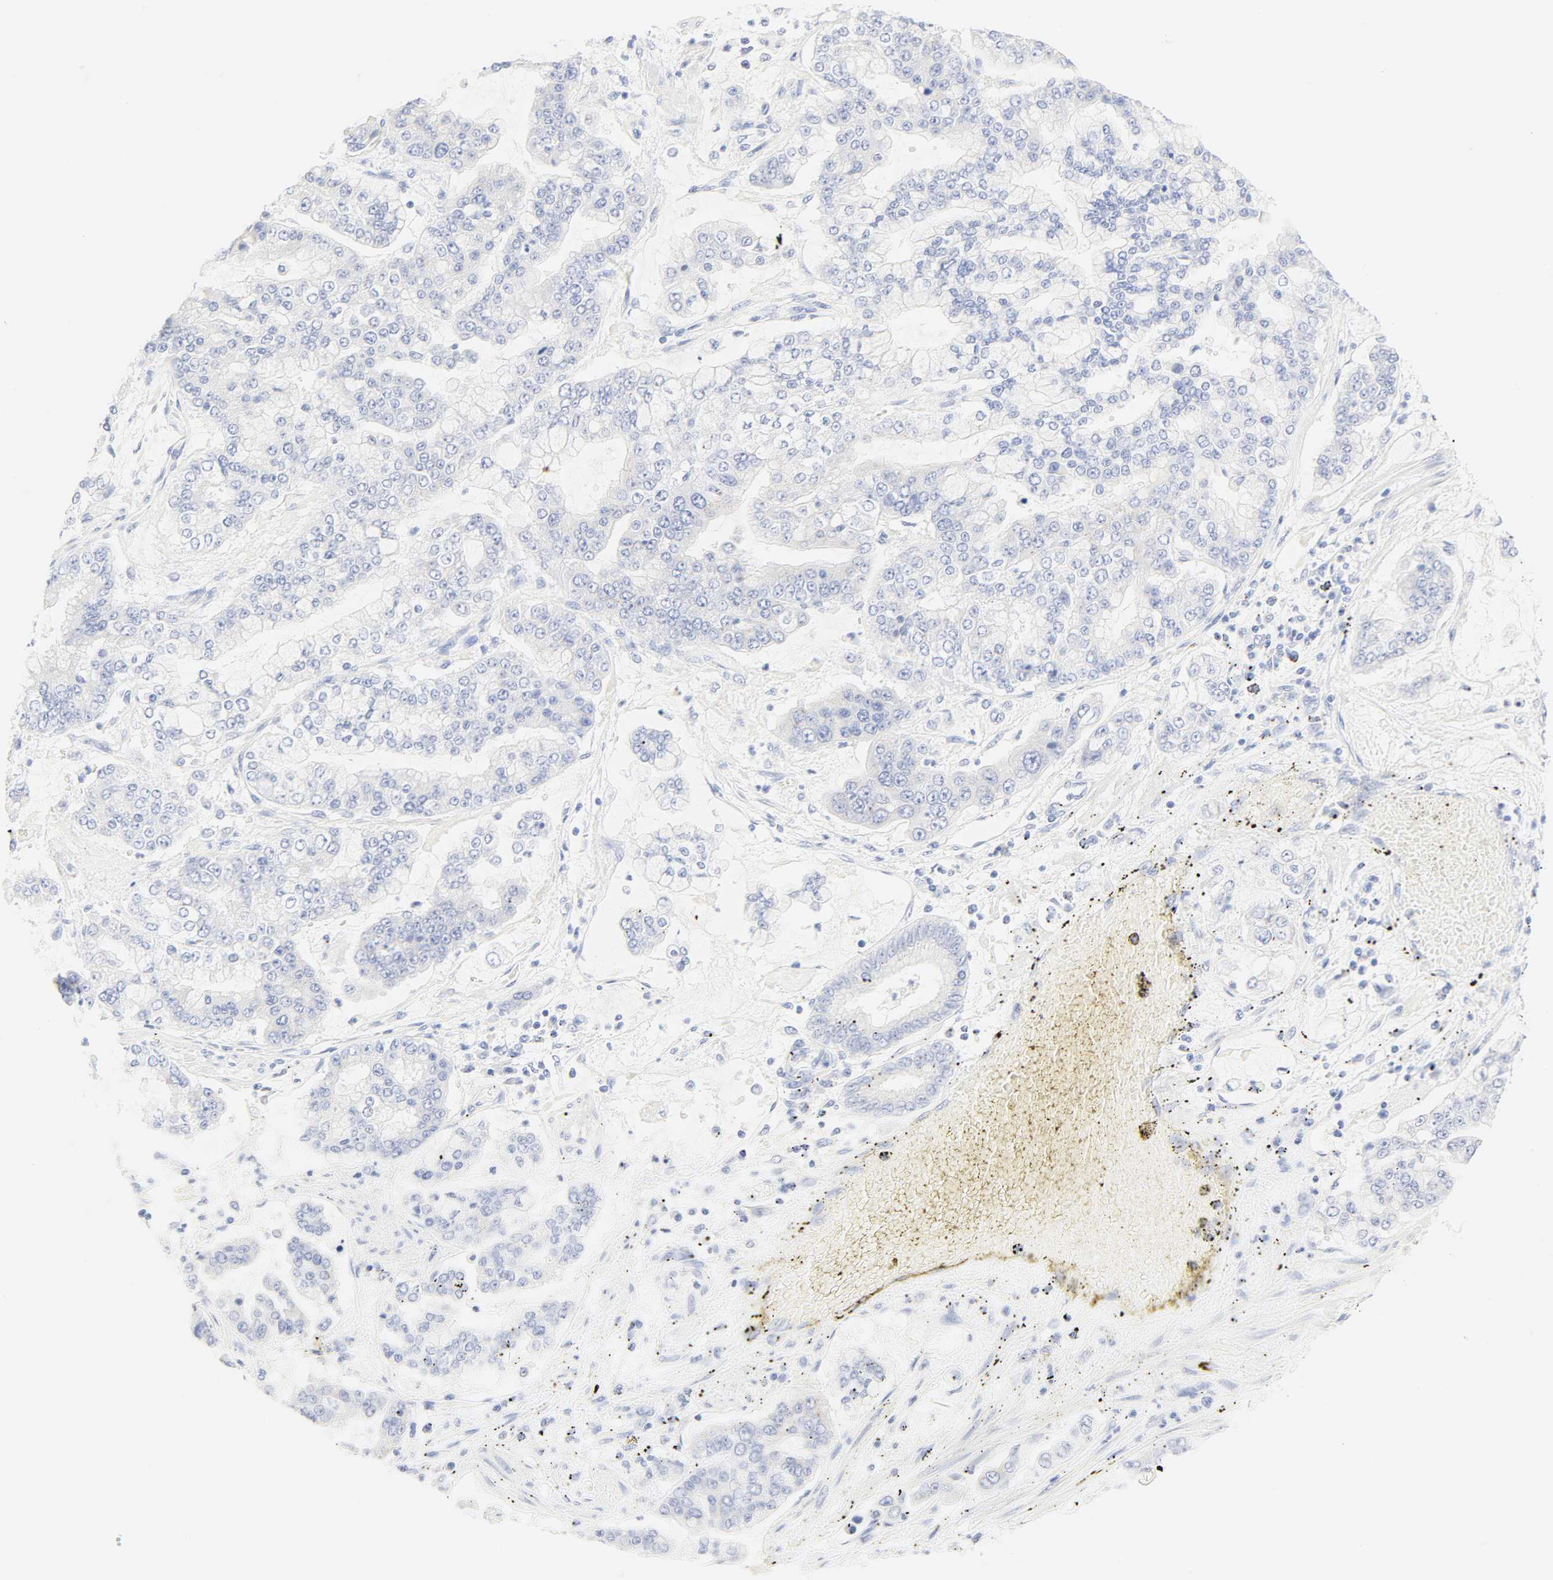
{"staining": {"intensity": "negative", "quantity": "none", "location": "none"}, "tissue": "stomach cancer", "cell_type": "Tumor cells", "image_type": "cancer", "snomed": [{"axis": "morphology", "description": "Normal tissue, NOS"}, {"axis": "morphology", "description": "Adenocarcinoma, NOS"}, {"axis": "topography", "description": "Stomach, upper"}, {"axis": "topography", "description": "Stomach"}], "caption": "High power microscopy image of an immunohistochemistry (IHC) image of stomach adenocarcinoma, revealing no significant positivity in tumor cells.", "gene": "SLCO1B3", "patient": {"sex": "male", "age": 76}}